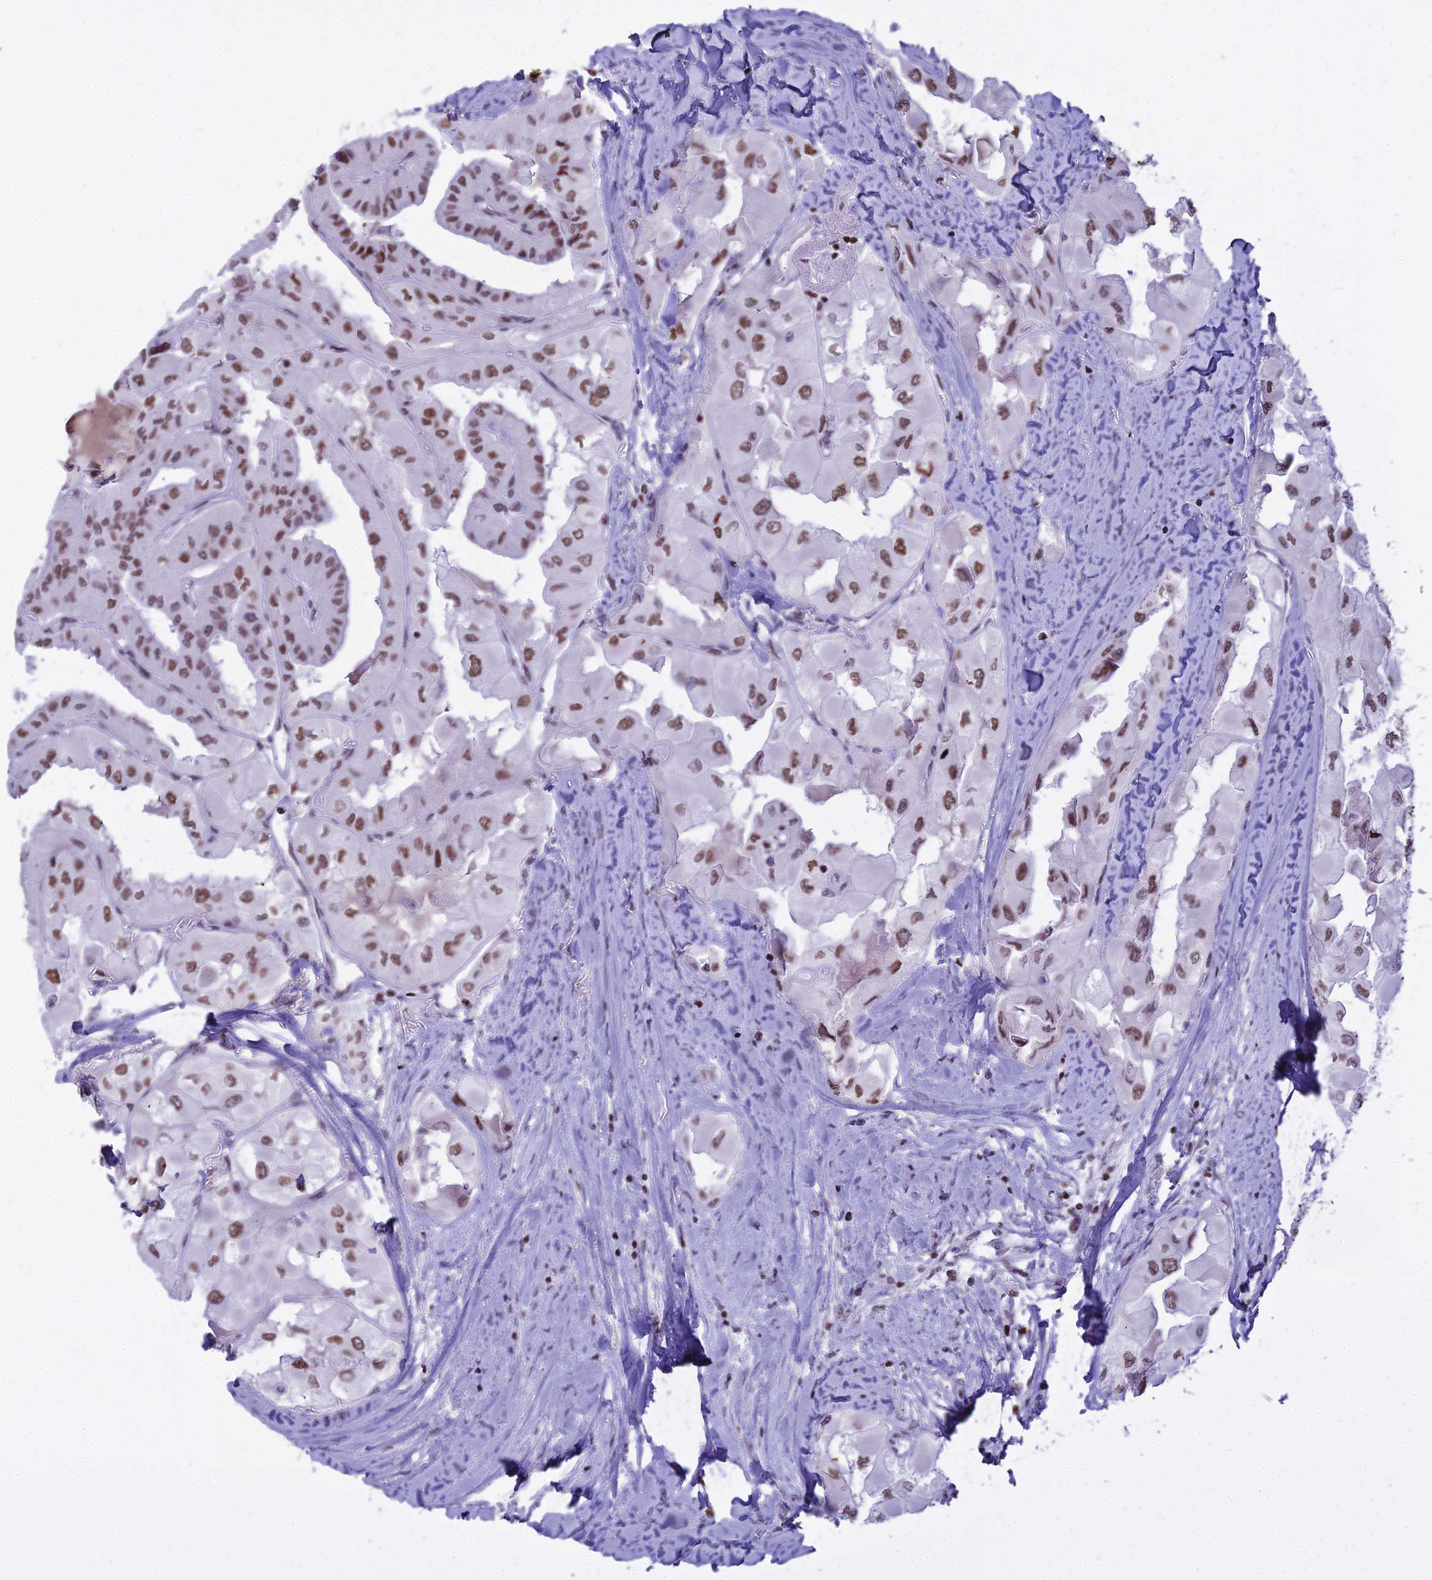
{"staining": {"intensity": "moderate", "quantity": ">75%", "location": "nuclear"}, "tissue": "thyroid cancer", "cell_type": "Tumor cells", "image_type": "cancer", "snomed": [{"axis": "morphology", "description": "Normal tissue, NOS"}, {"axis": "morphology", "description": "Papillary adenocarcinoma, NOS"}, {"axis": "topography", "description": "Thyroid gland"}], "caption": "A brown stain shows moderate nuclear expression of a protein in human thyroid cancer tumor cells.", "gene": "PARP1", "patient": {"sex": "female", "age": 59}}